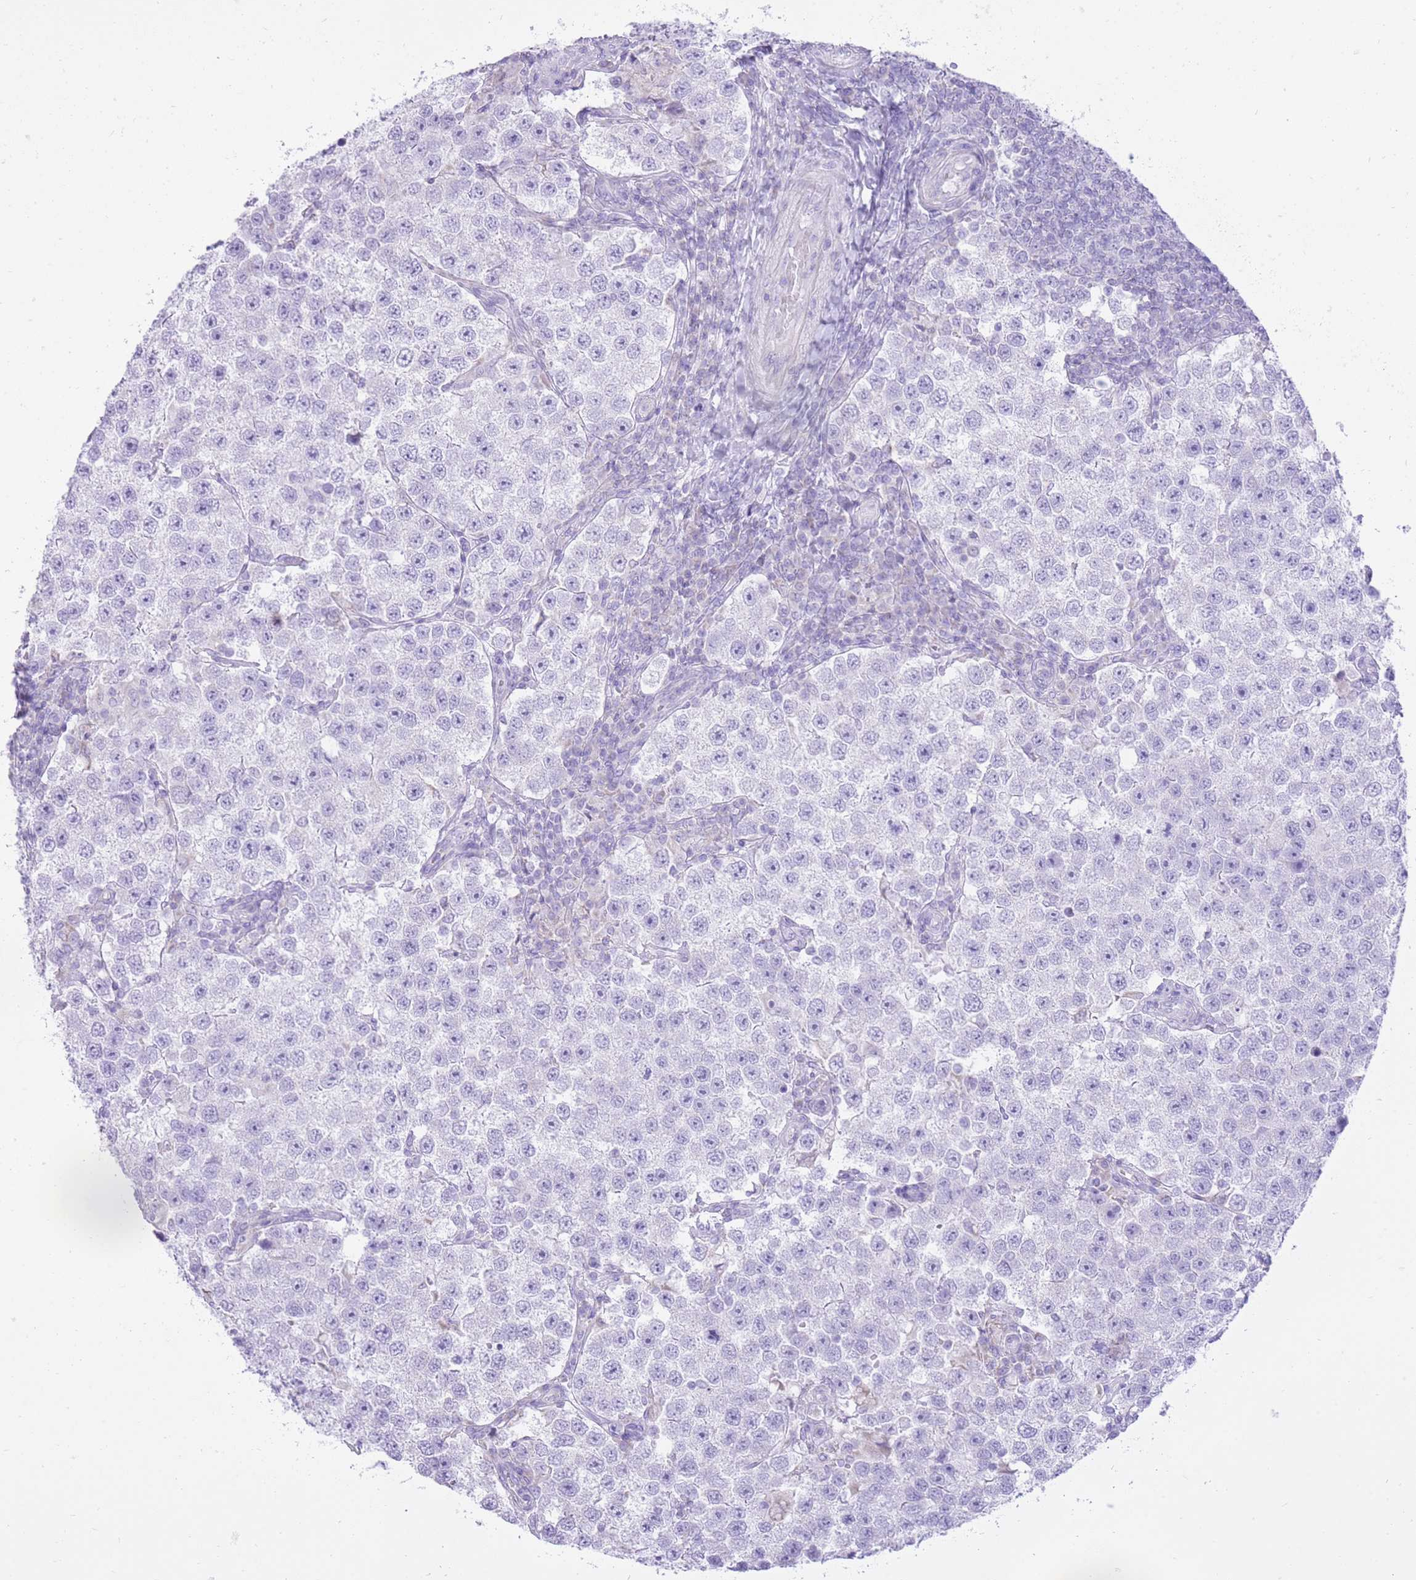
{"staining": {"intensity": "negative", "quantity": "none", "location": "none"}, "tissue": "testis cancer", "cell_type": "Tumor cells", "image_type": "cancer", "snomed": [{"axis": "morphology", "description": "Seminoma, NOS"}, {"axis": "topography", "description": "Testis"}], "caption": "Protein analysis of testis seminoma displays no significant expression in tumor cells.", "gene": "SLC4A4", "patient": {"sex": "male", "age": 37}}